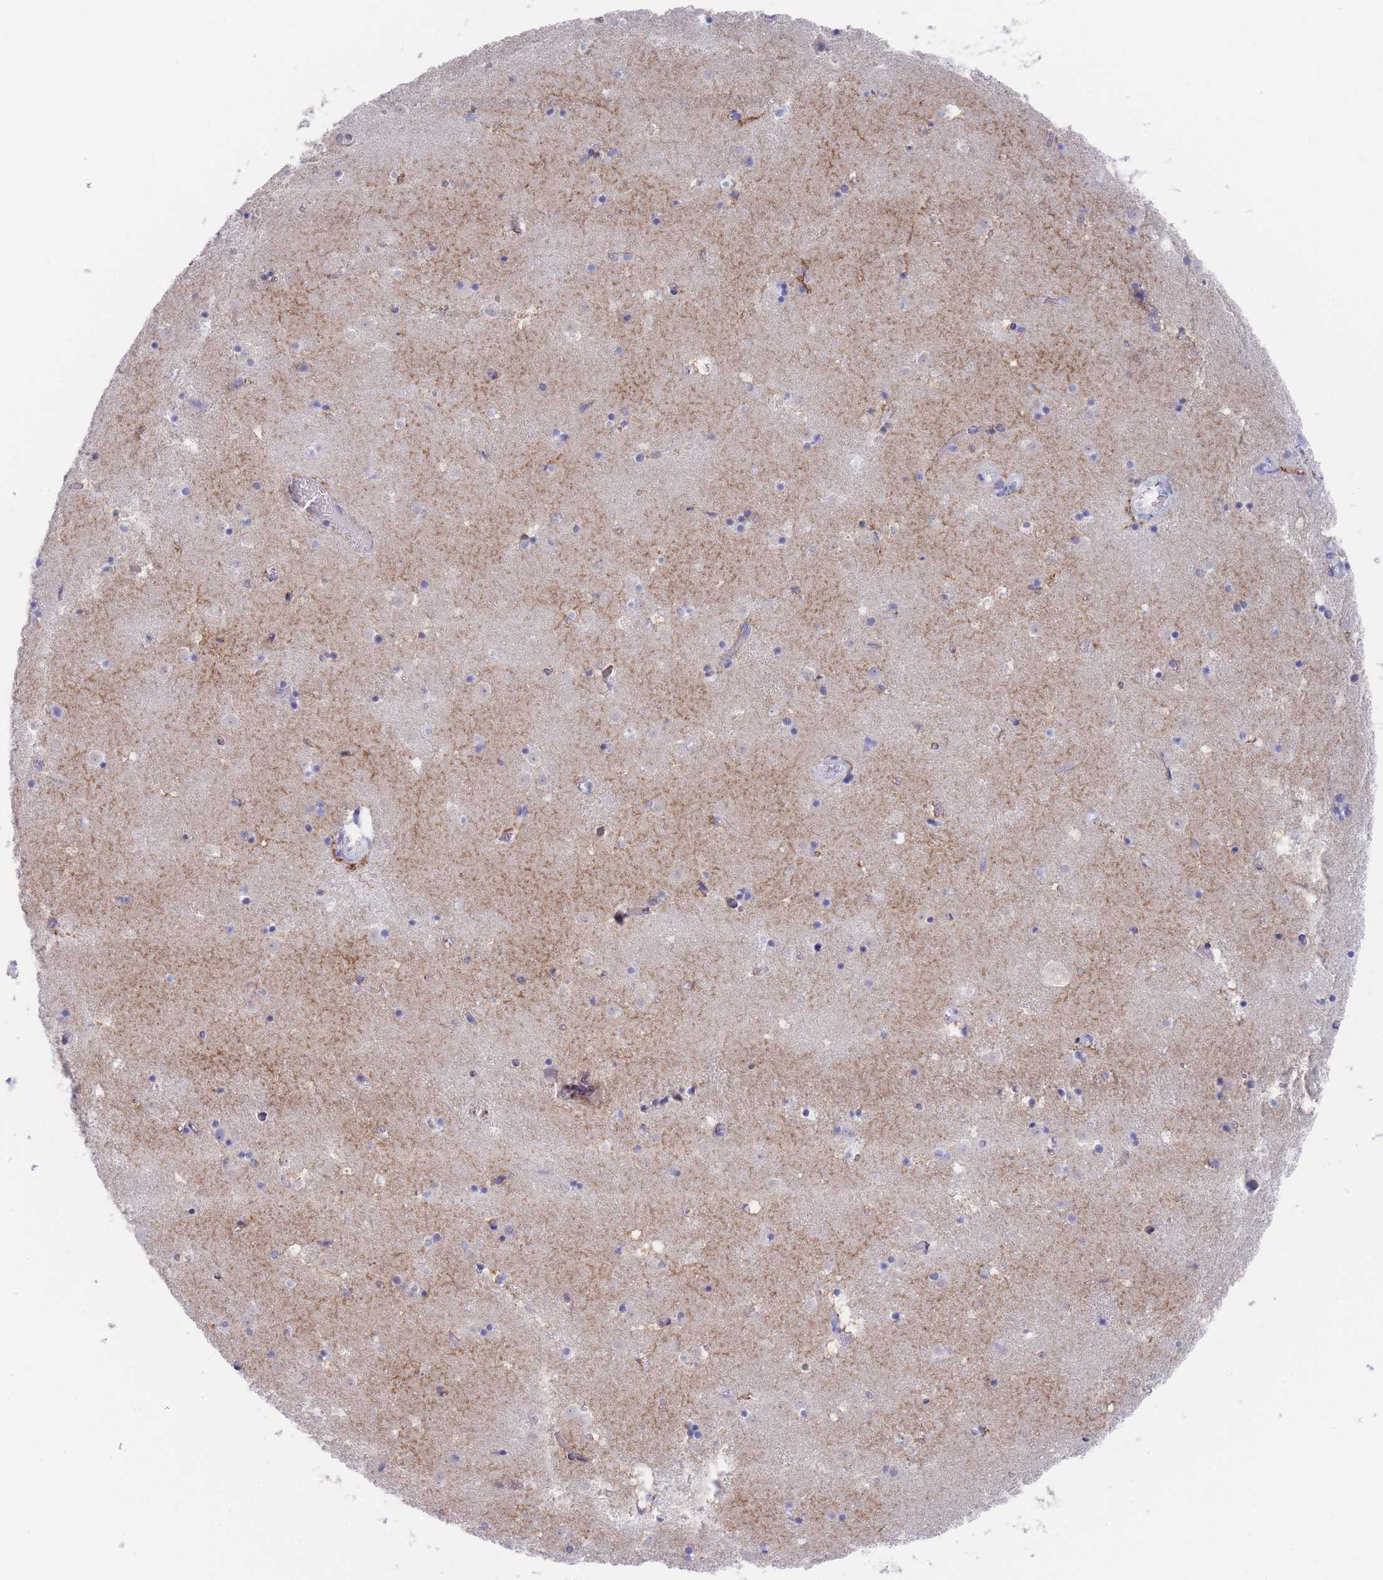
{"staining": {"intensity": "negative", "quantity": "none", "location": "none"}, "tissue": "caudate", "cell_type": "Glial cells", "image_type": "normal", "snomed": [{"axis": "morphology", "description": "Normal tissue, NOS"}, {"axis": "topography", "description": "Lateral ventricle wall"}], "caption": "A high-resolution image shows IHC staining of unremarkable caudate, which exhibits no significant positivity in glial cells.", "gene": "RAB2B", "patient": {"sex": "male", "age": 25}}